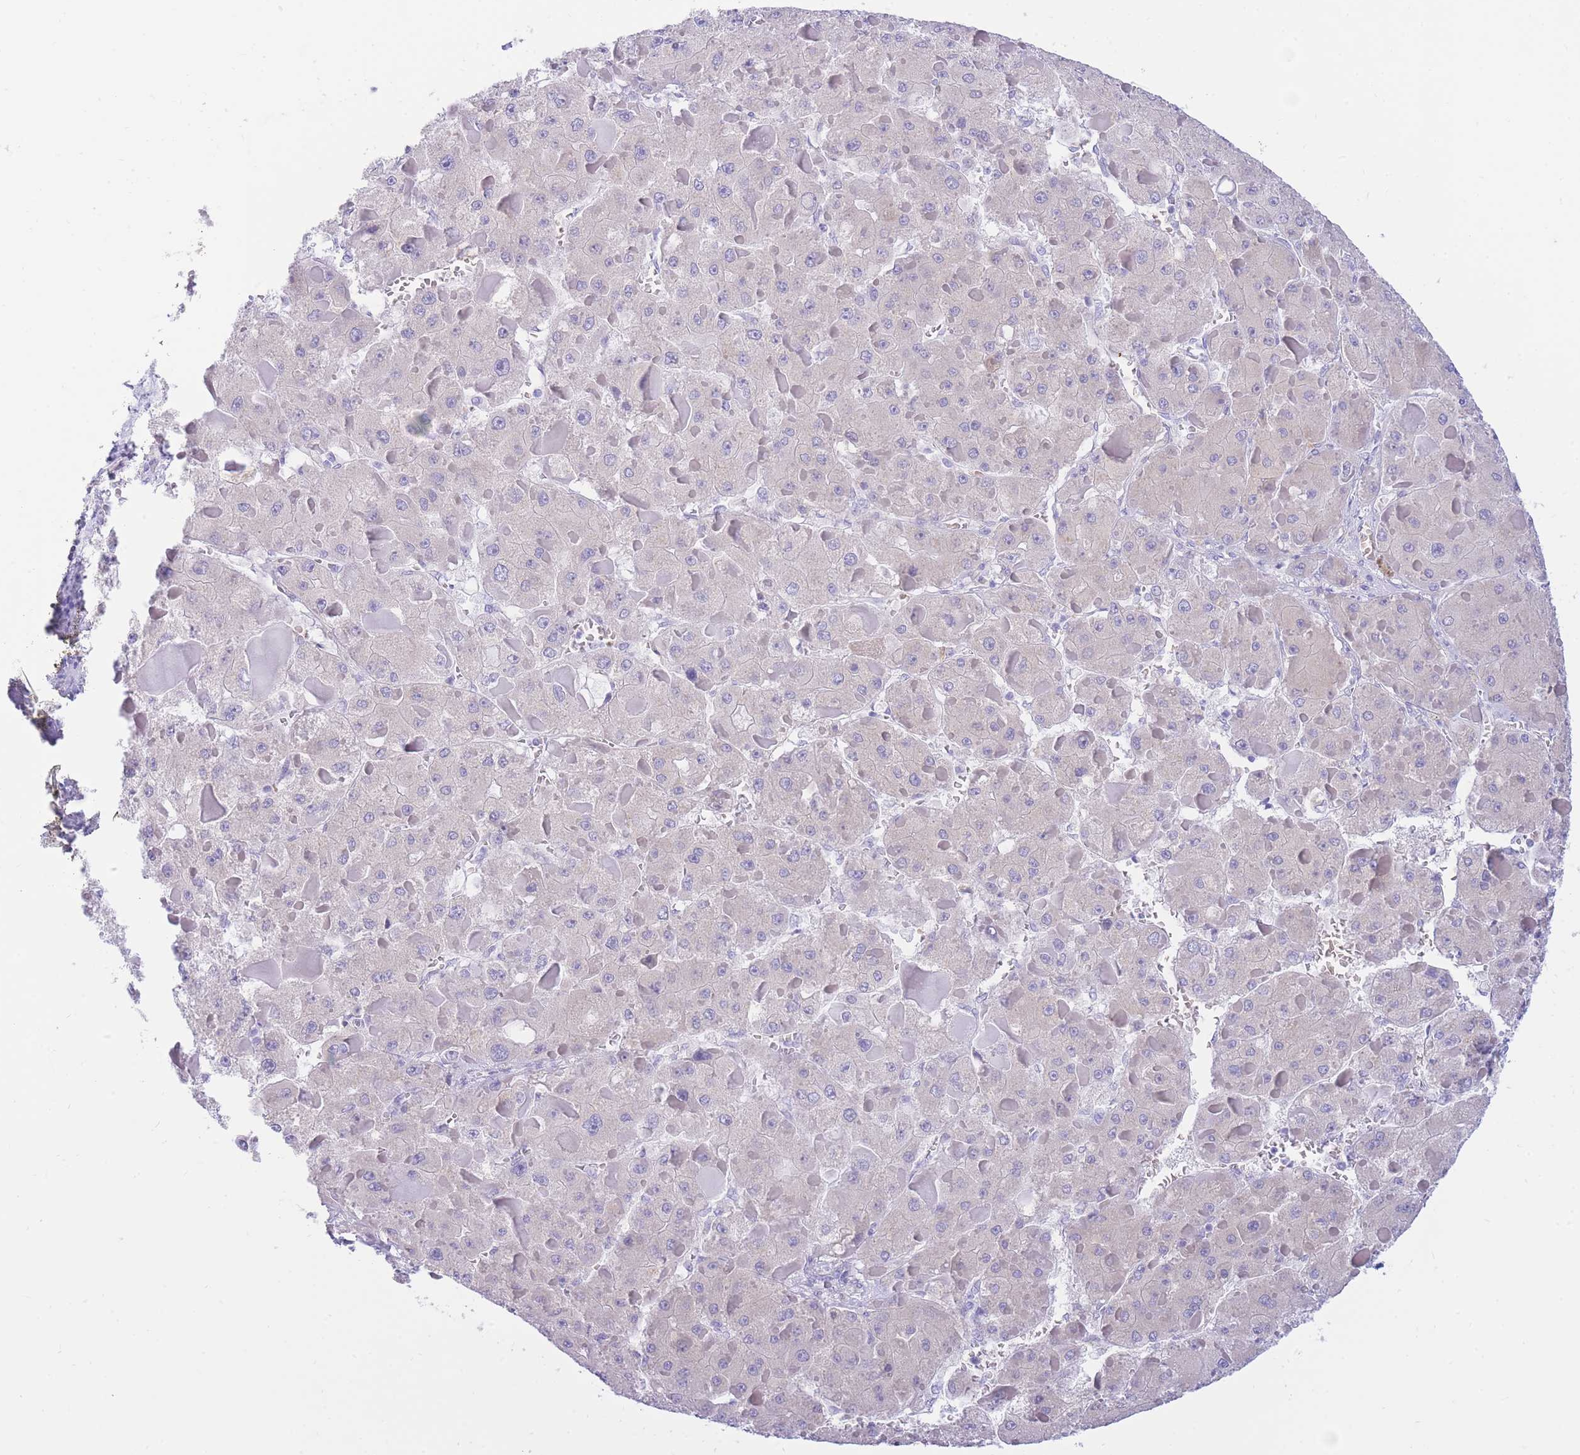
{"staining": {"intensity": "negative", "quantity": "none", "location": "none"}, "tissue": "liver cancer", "cell_type": "Tumor cells", "image_type": "cancer", "snomed": [{"axis": "morphology", "description": "Carcinoma, Hepatocellular, NOS"}, {"axis": "topography", "description": "Liver"}], "caption": "A histopathology image of liver cancer stained for a protein demonstrates no brown staining in tumor cells.", "gene": "SSUH2", "patient": {"sex": "female", "age": 73}}